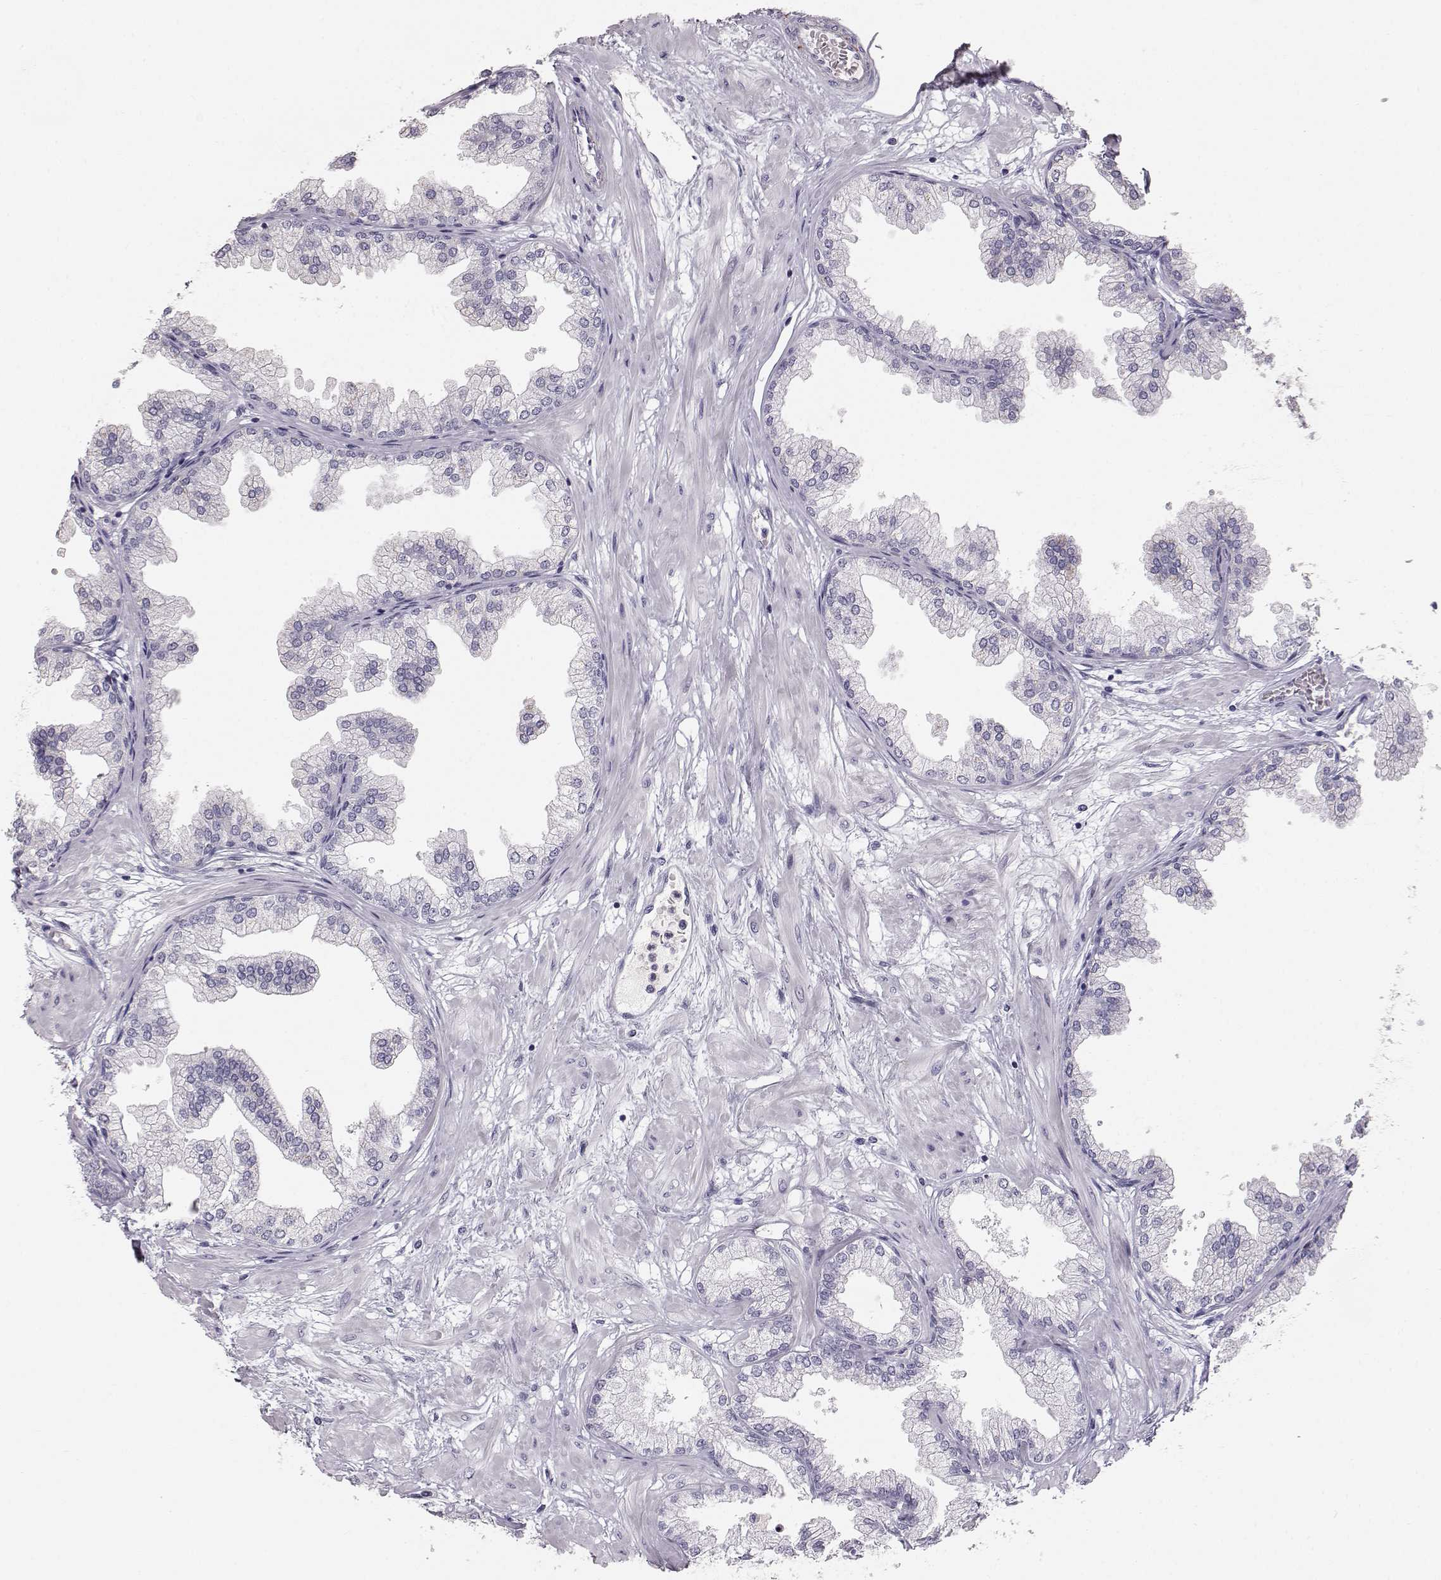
{"staining": {"intensity": "negative", "quantity": "none", "location": "none"}, "tissue": "prostate", "cell_type": "Glandular cells", "image_type": "normal", "snomed": [{"axis": "morphology", "description": "Normal tissue, NOS"}, {"axis": "topography", "description": "Prostate"}], "caption": "Immunohistochemistry (IHC) photomicrograph of normal human prostate stained for a protein (brown), which displays no staining in glandular cells.", "gene": "KRTAP16", "patient": {"sex": "male", "age": 37}}